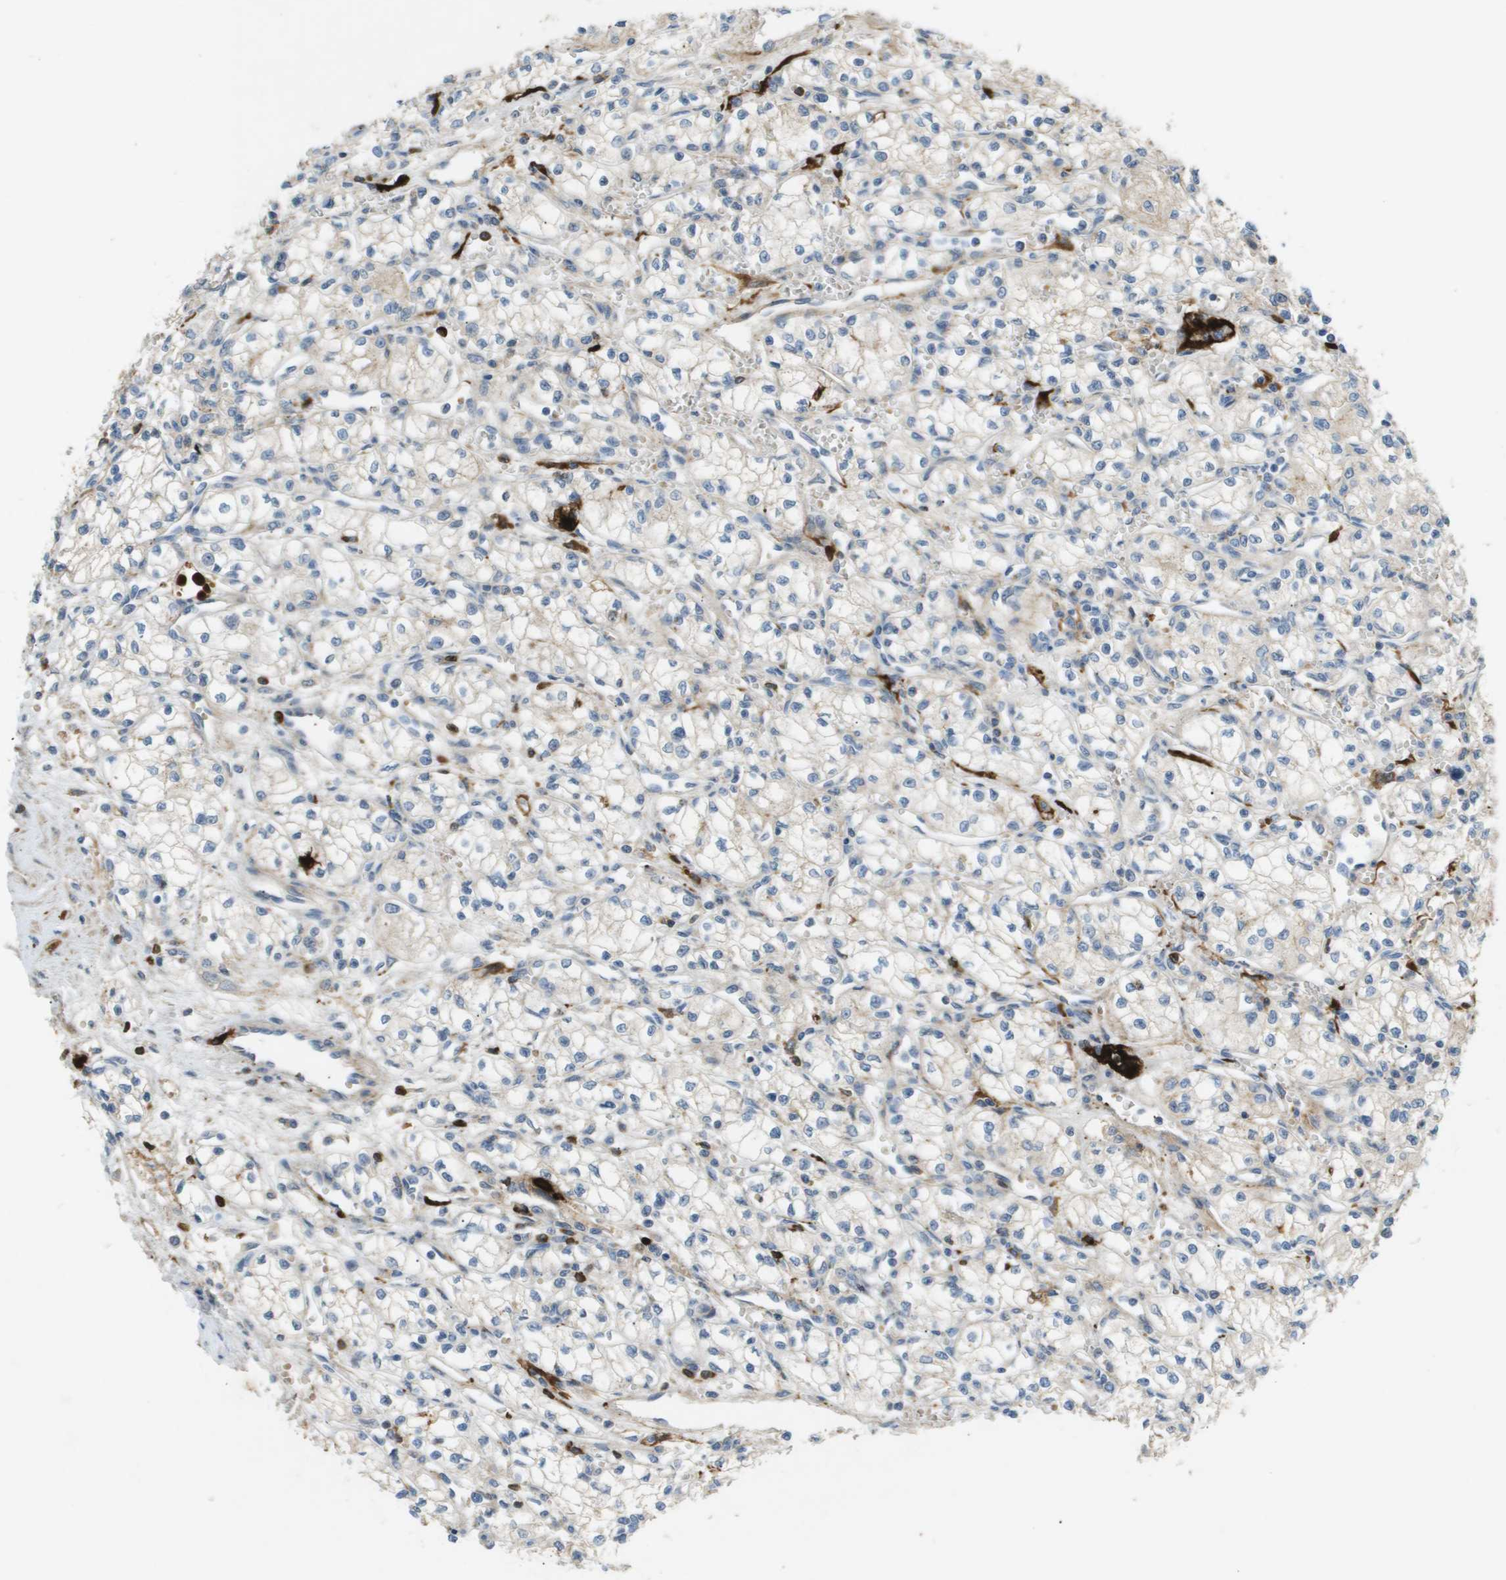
{"staining": {"intensity": "negative", "quantity": "none", "location": "none"}, "tissue": "renal cancer", "cell_type": "Tumor cells", "image_type": "cancer", "snomed": [{"axis": "morphology", "description": "Normal tissue, NOS"}, {"axis": "morphology", "description": "Adenocarcinoma, NOS"}, {"axis": "topography", "description": "Kidney"}], "caption": "This is an IHC image of human renal cancer. There is no staining in tumor cells.", "gene": "VTN", "patient": {"sex": "male", "age": 59}}